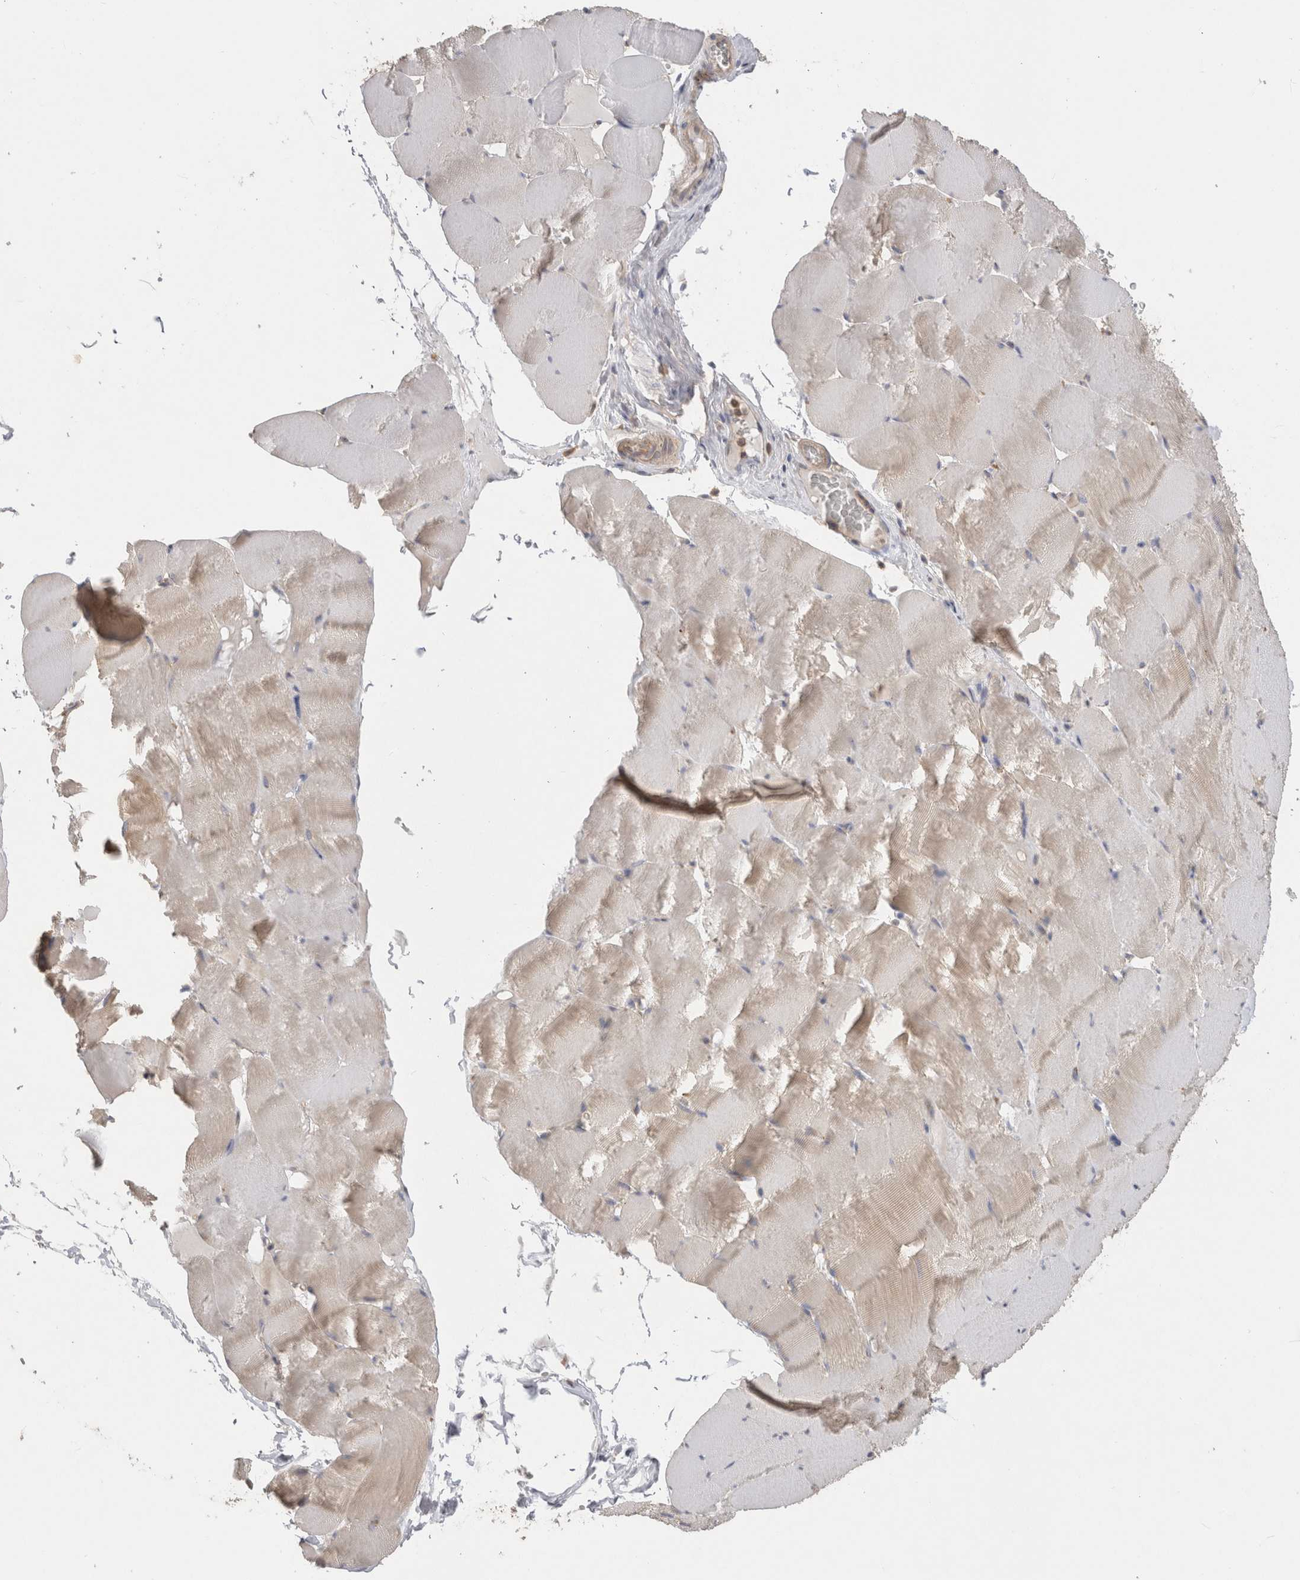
{"staining": {"intensity": "weak", "quantity": "<25%", "location": "cytoplasmic/membranous"}, "tissue": "skeletal muscle", "cell_type": "Myocytes", "image_type": "normal", "snomed": [{"axis": "morphology", "description": "Normal tissue, NOS"}, {"axis": "topography", "description": "Skeletal muscle"}], "caption": "IHC photomicrograph of unremarkable skeletal muscle: human skeletal muscle stained with DAB displays no significant protein staining in myocytes.", "gene": "CHMP6", "patient": {"sex": "male", "age": 62}}